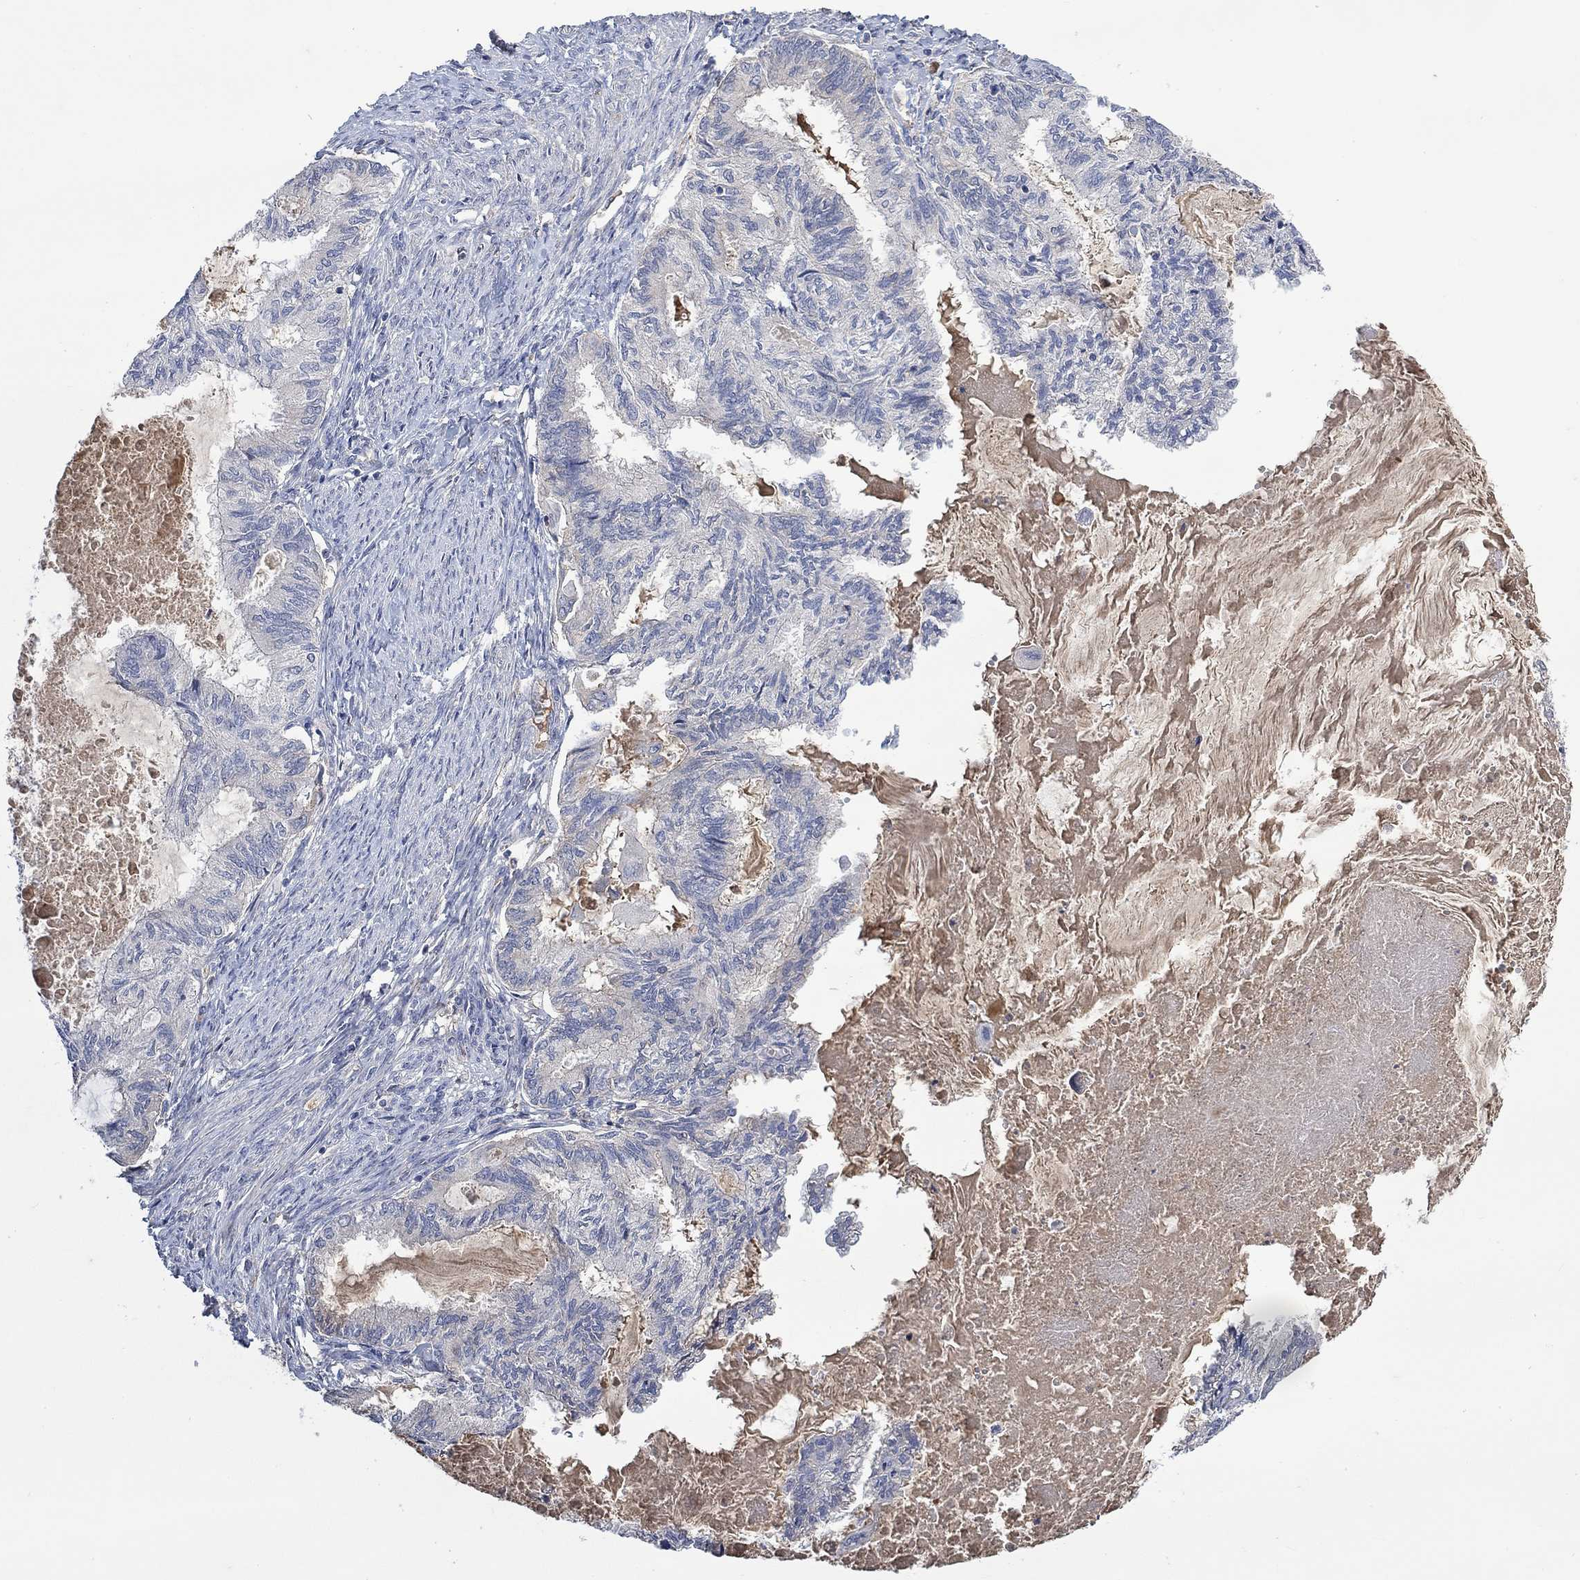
{"staining": {"intensity": "negative", "quantity": "none", "location": "none"}, "tissue": "endometrial cancer", "cell_type": "Tumor cells", "image_type": "cancer", "snomed": [{"axis": "morphology", "description": "Adenocarcinoma, NOS"}, {"axis": "topography", "description": "Endometrium"}], "caption": "Immunohistochemical staining of human adenocarcinoma (endometrial) reveals no significant positivity in tumor cells. The staining is performed using DAB (3,3'-diaminobenzidine) brown chromogen with nuclei counter-stained in using hematoxylin.", "gene": "MSTN", "patient": {"sex": "female", "age": 86}}